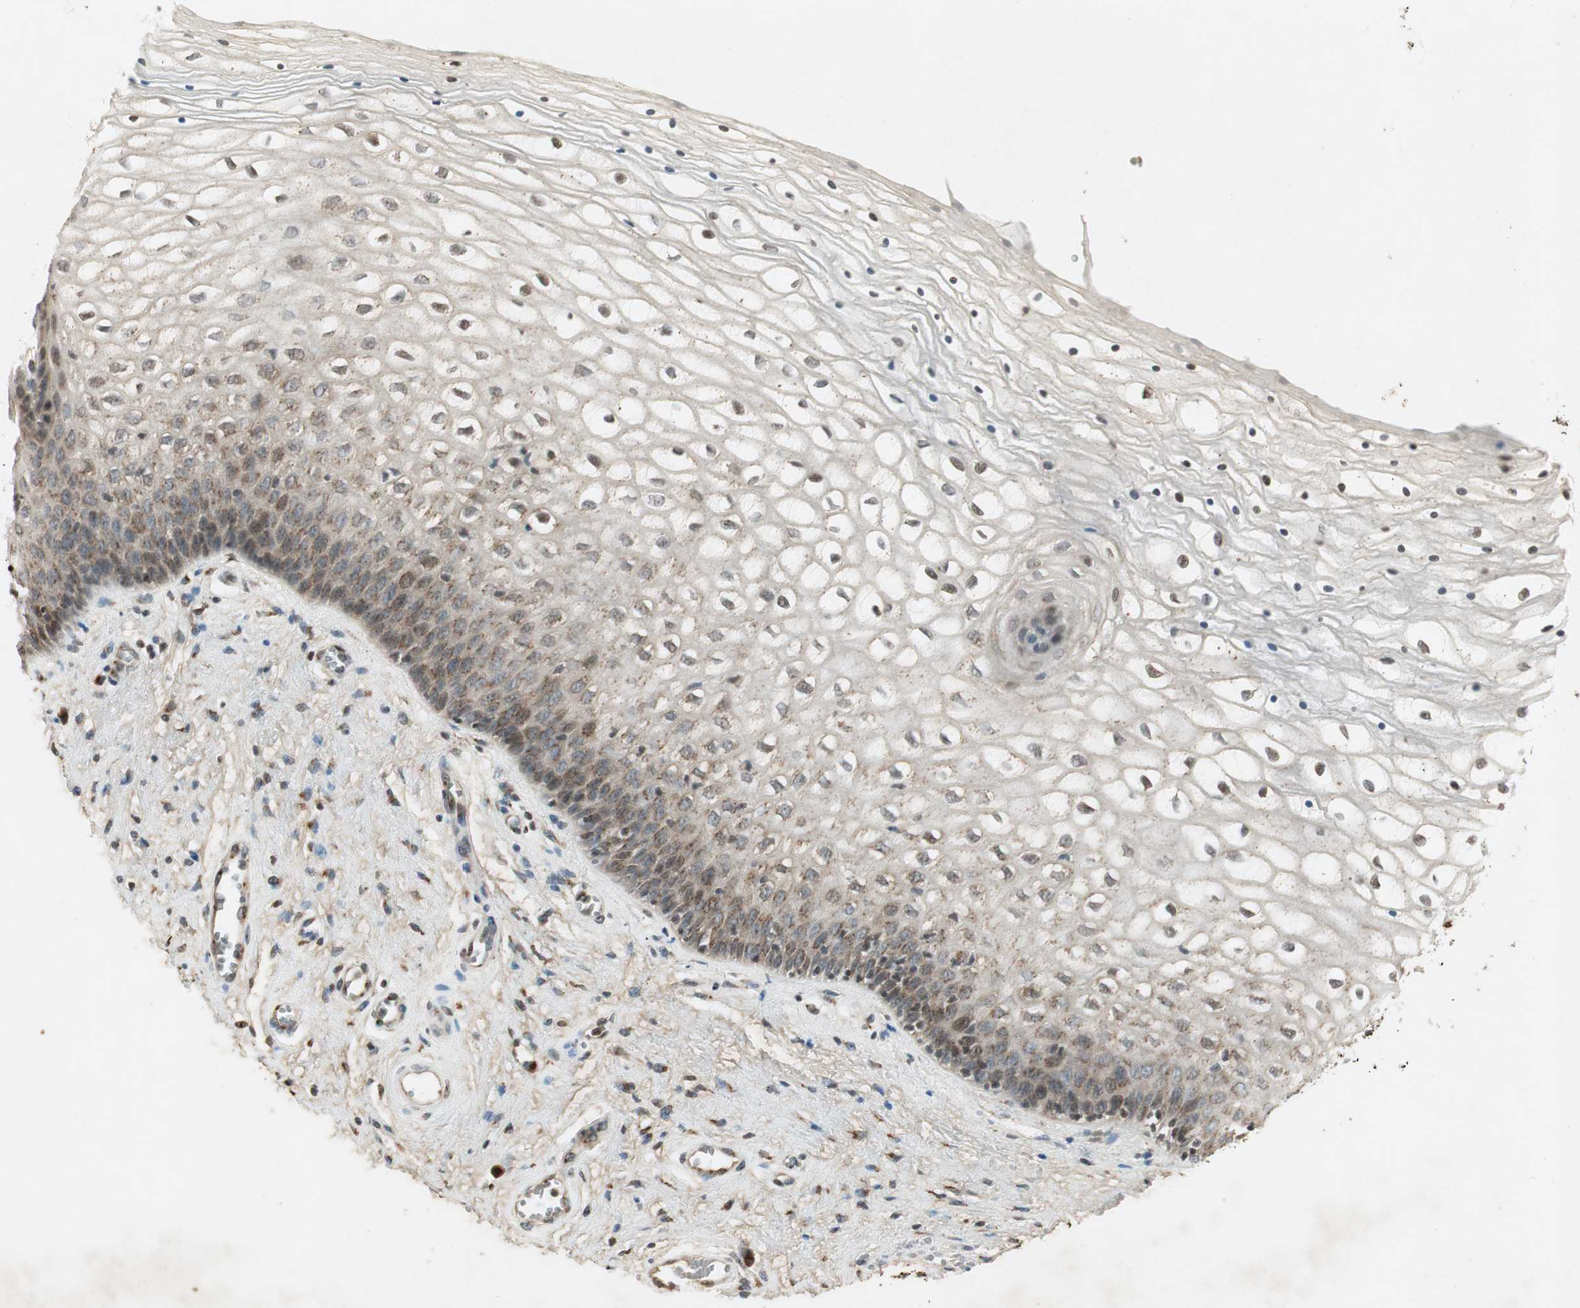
{"staining": {"intensity": "weak", "quantity": ">75%", "location": "cytoplasmic/membranous"}, "tissue": "vagina", "cell_type": "Squamous epithelial cells", "image_type": "normal", "snomed": [{"axis": "morphology", "description": "Normal tissue, NOS"}, {"axis": "topography", "description": "Vagina"}], "caption": "A histopathology image showing weak cytoplasmic/membranous positivity in approximately >75% of squamous epithelial cells in unremarkable vagina, as visualized by brown immunohistochemical staining.", "gene": "NEO1", "patient": {"sex": "female", "age": 34}}